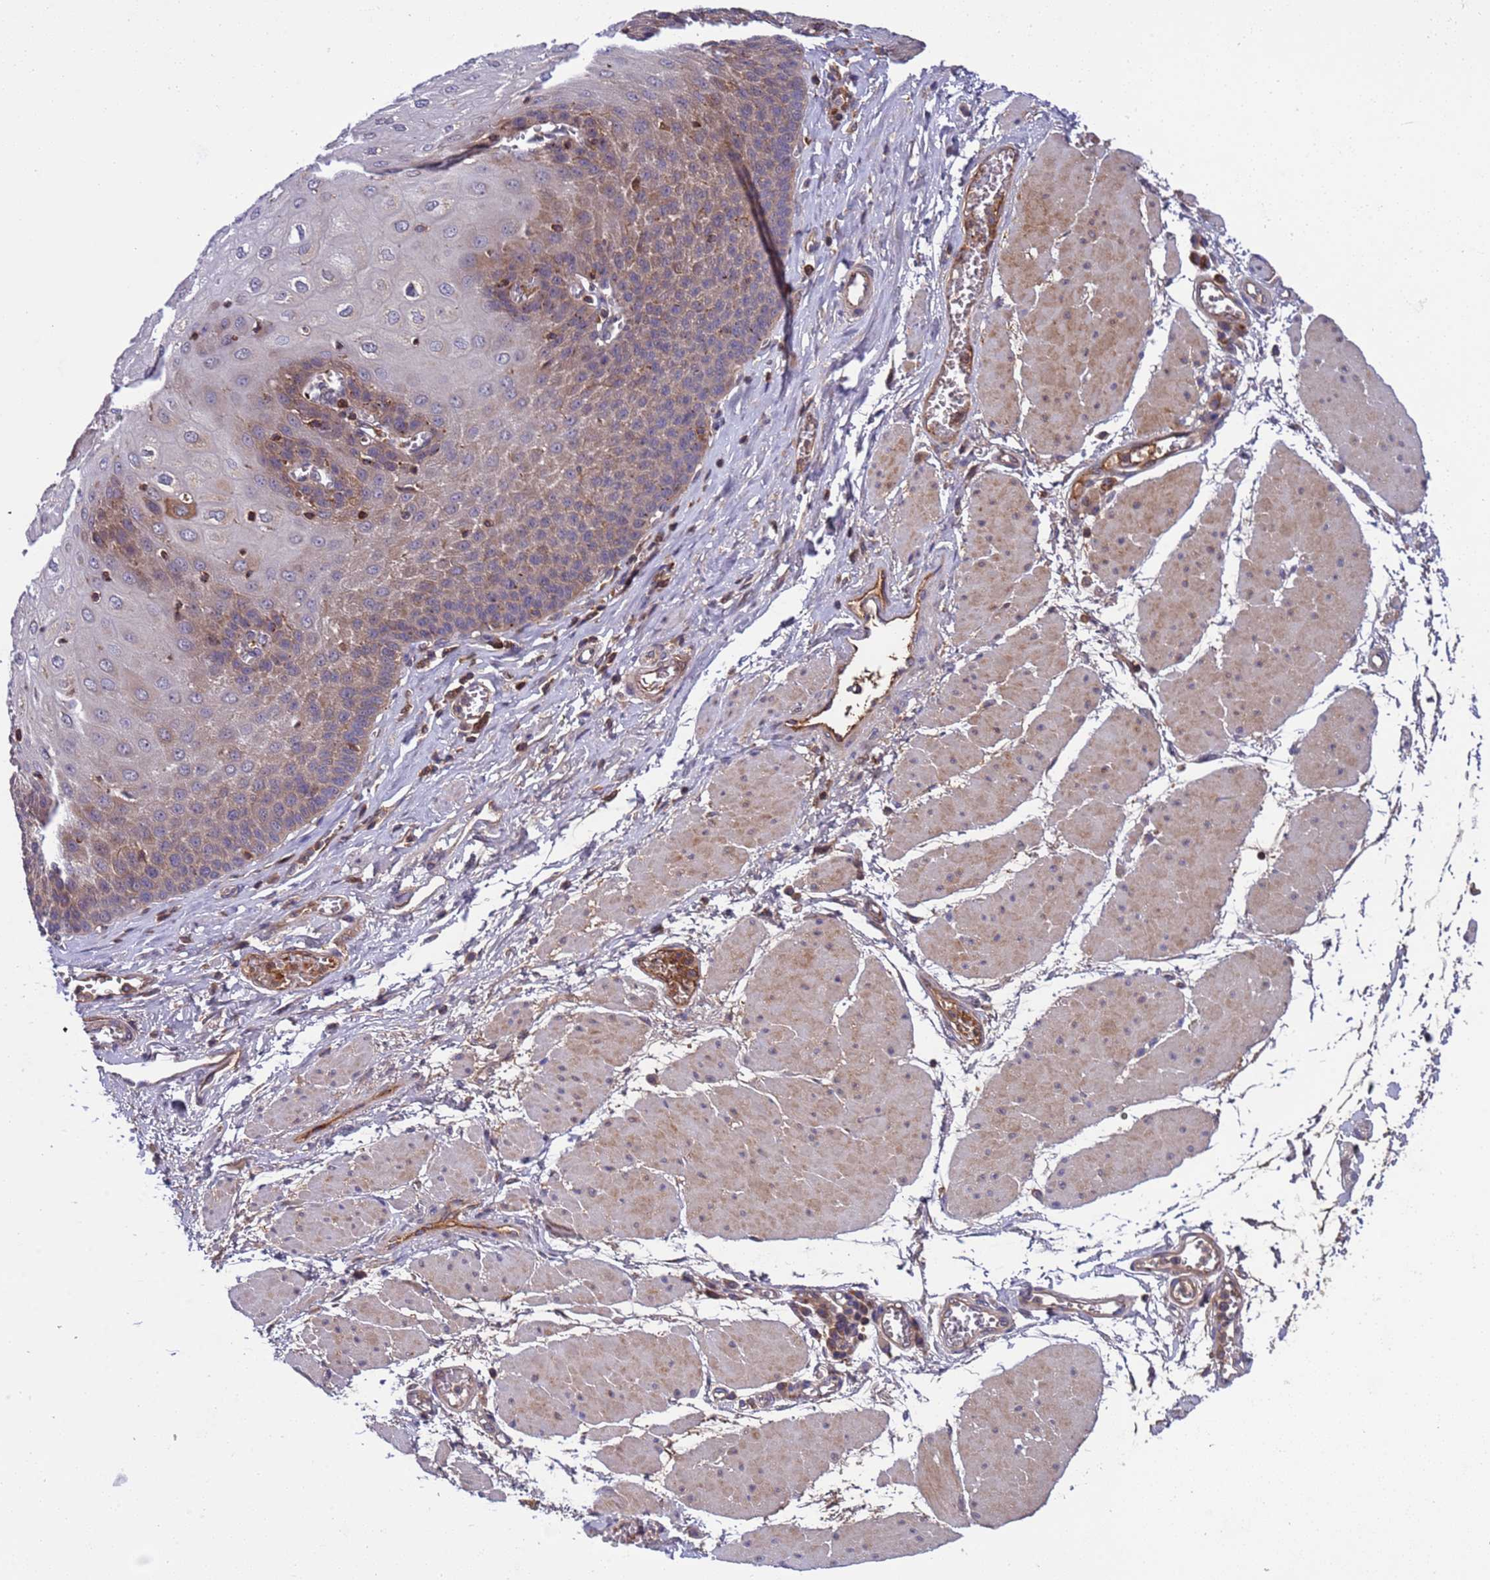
{"staining": {"intensity": "moderate", "quantity": "25%-75%", "location": "cytoplasmic/membranous"}, "tissue": "esophagus", "cell_type": "Squamous epithelial cells", "image_type": "normal", "snomed": [{"axis": "morphology", "description": "Normal tissue, NOS"}, {"axis": "topography", "description": "Esophagus"}], "caption": "Immunohistochemical staining of benign esophagus shows medium levels of moderate cytoplasmic/membranous expression in about 25%-75% of squamous epithelial cells.", "gene": "PARP16", "patient": {"sex": "male", "age": 60}}